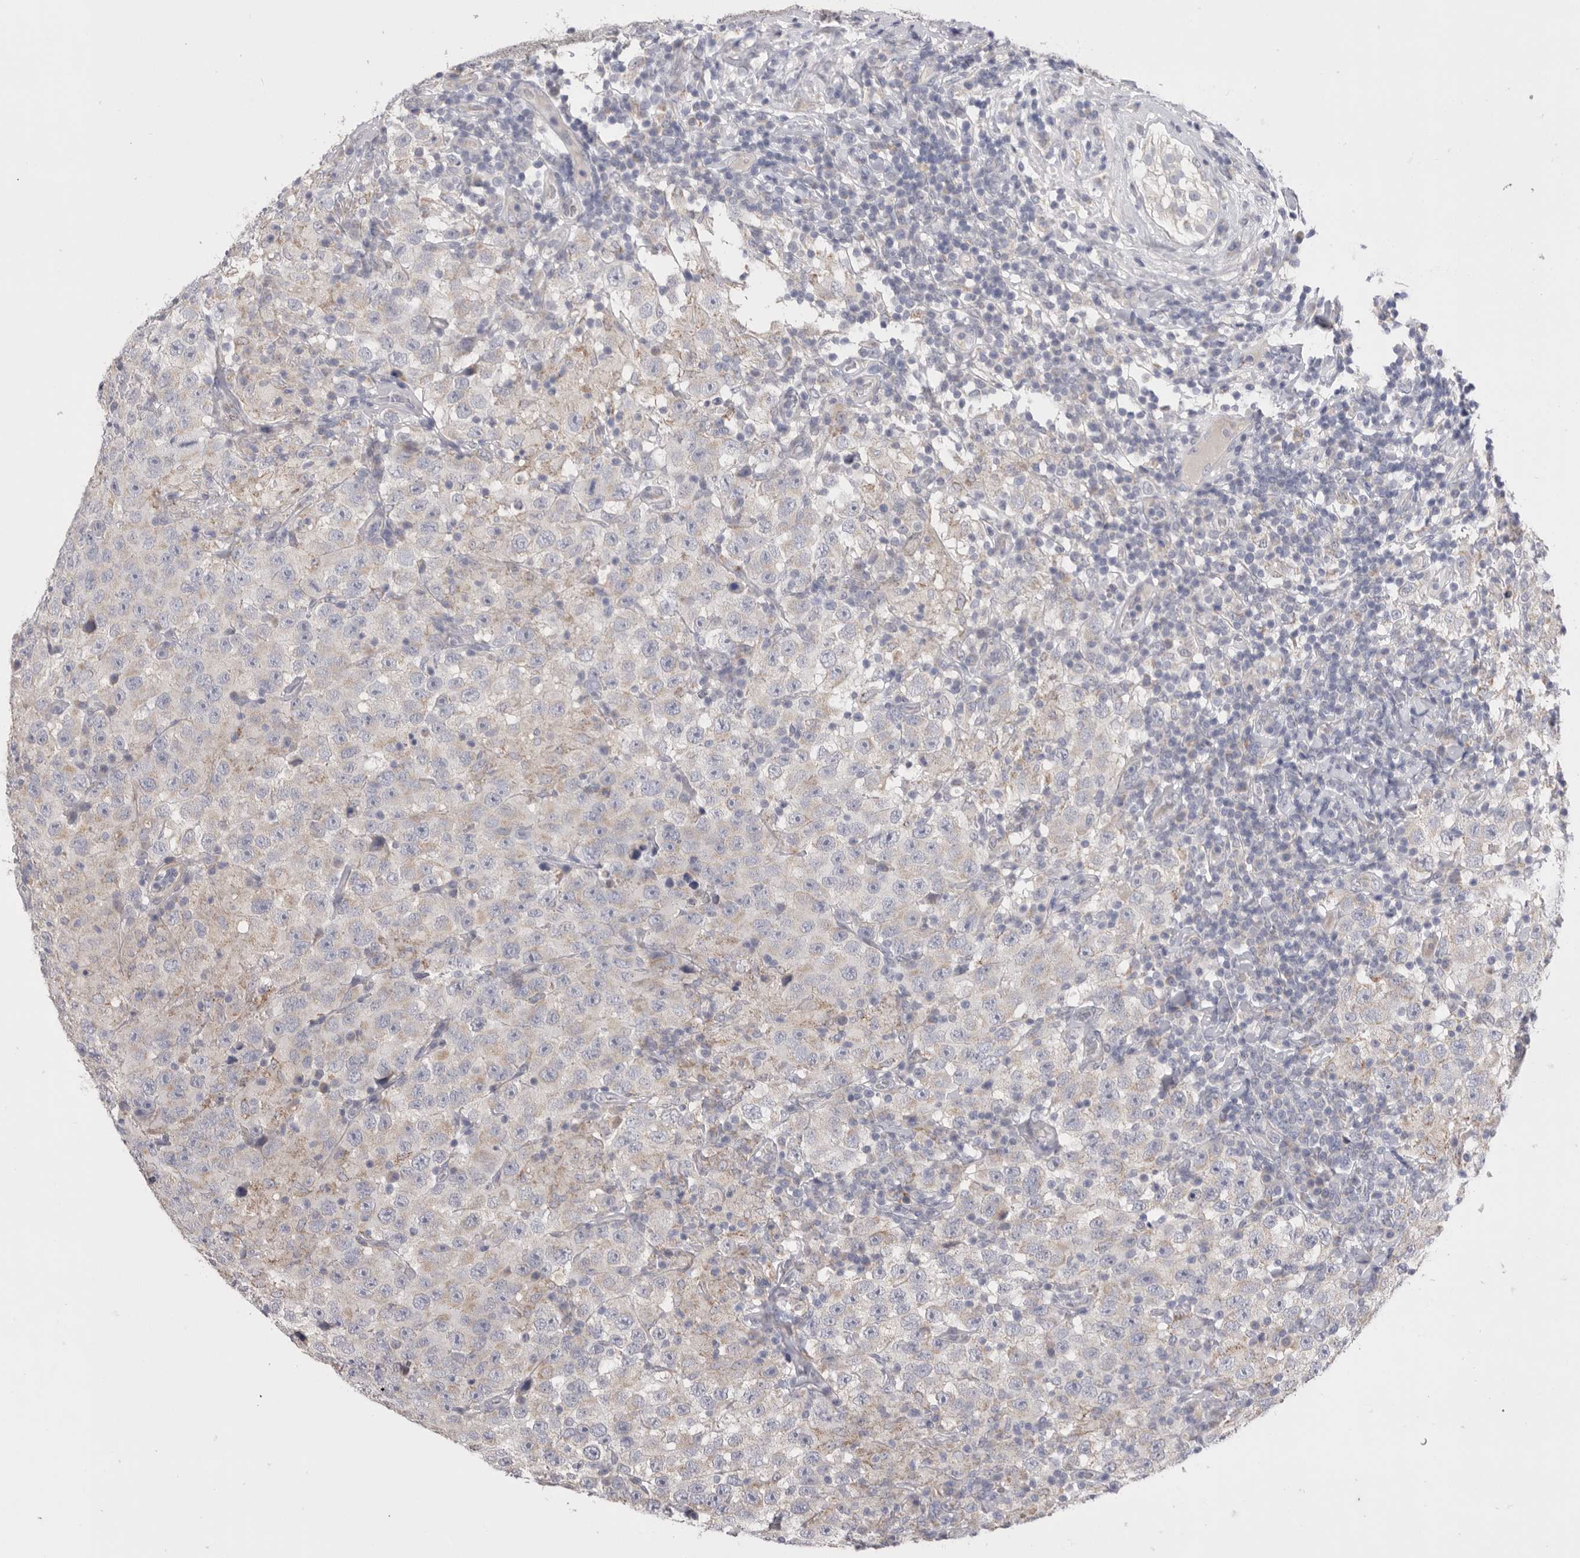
{"staining": {"intensity": "weak", "quantity": "<25%", "location": "cytoplasmic/membranous"}, "tissue": "testis cancer", "cell_type": "Tumor cells", "image_type": "cancer", "snomed": [{"axis": "morphology", "description": "Seminoma, NOS"}, {"axis": "topography", "description": "Testis"}], "caption": "There is no significant positivity in tumor cells of testis cancer (seminoma). (Stains: DAB (3,3'-diaminobenzidine) immunohistochemistry with hematoxylin counter stain, Microscopy: brightfield microscopy at high magnification).", "gene": "CCDC126", "patient": {"sex": "male", "age": 41}}